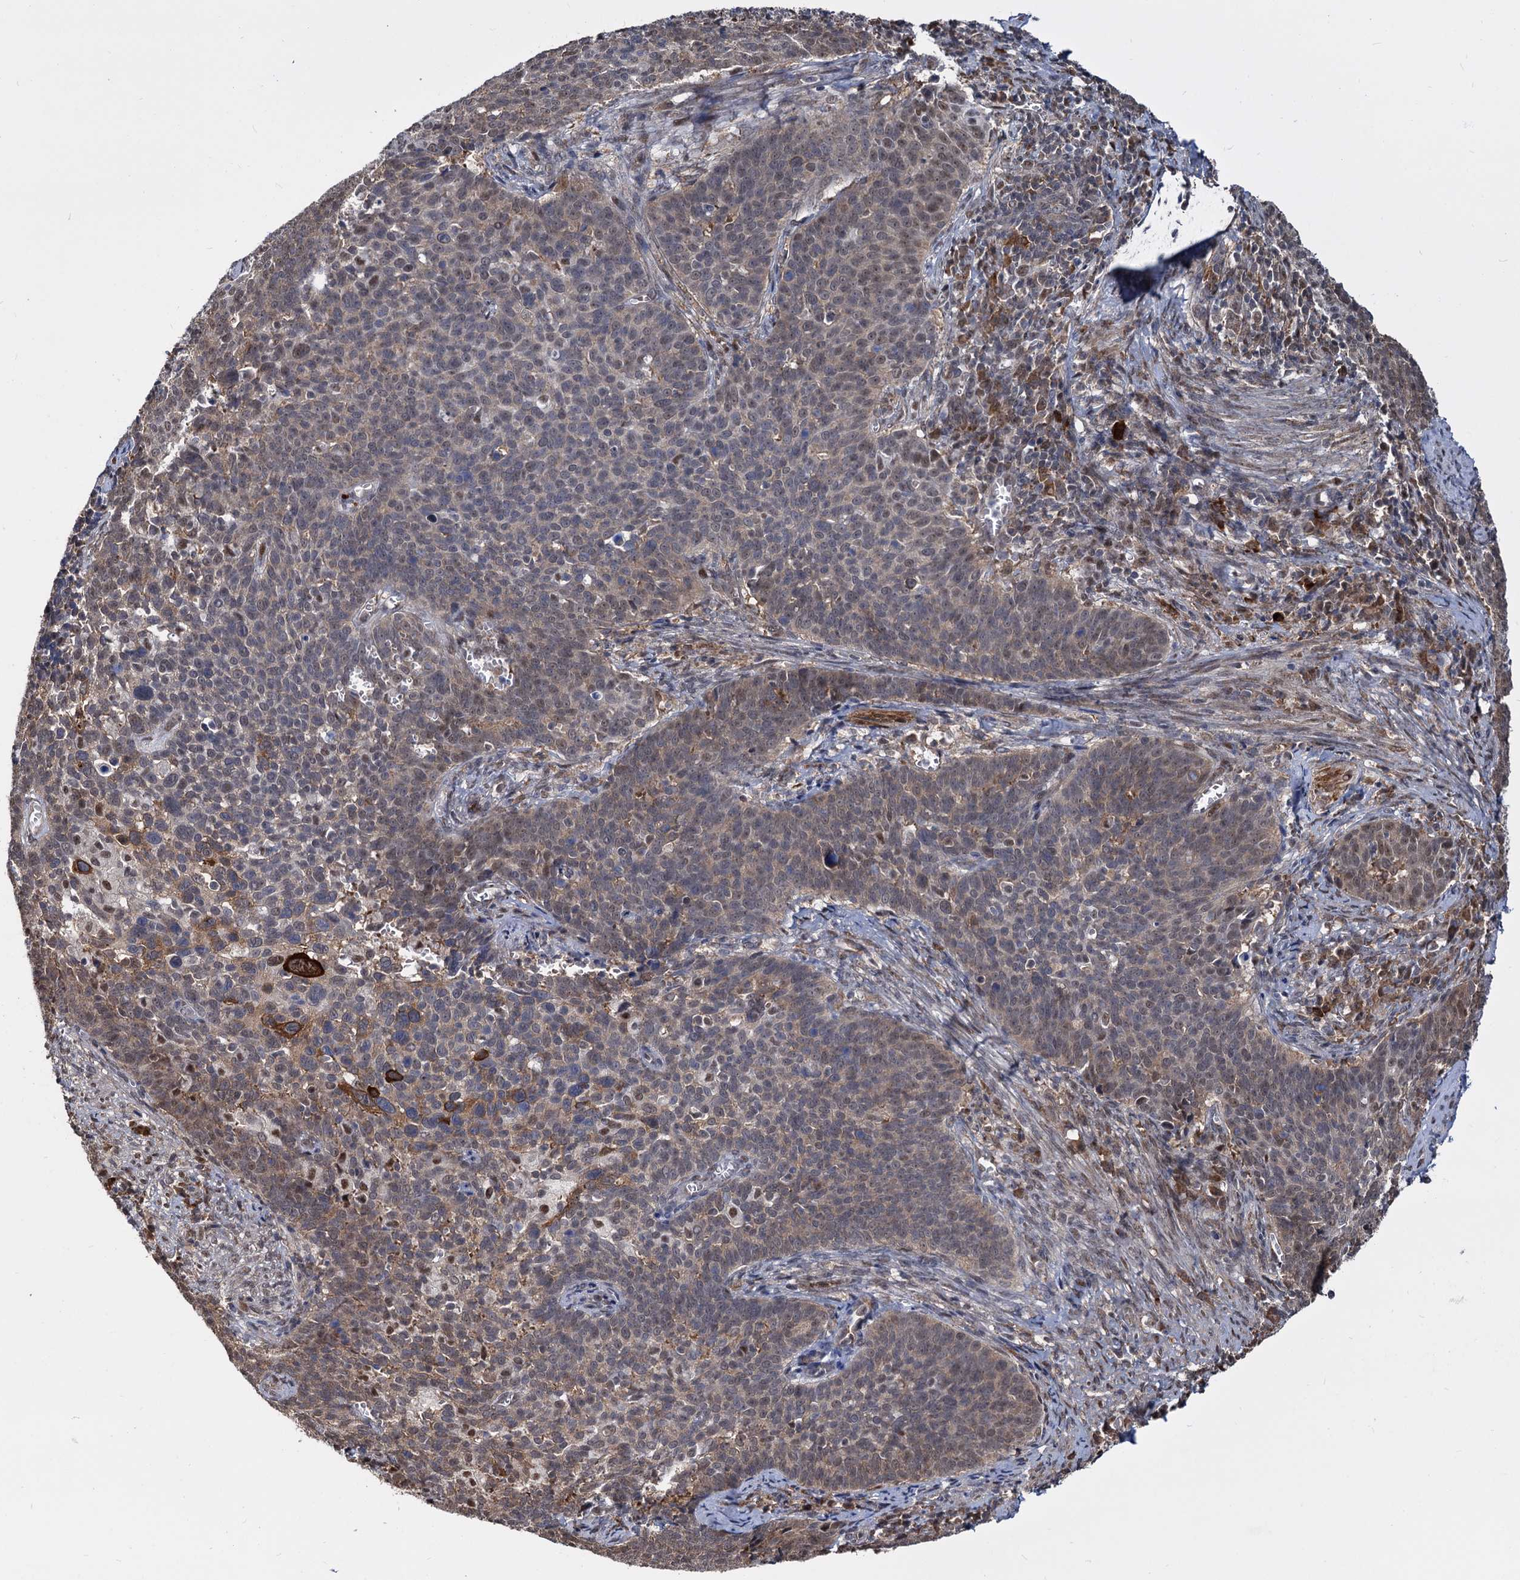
{"staining": {"intensity": "weak", "quantity": "25%-75%", "location": "cytoplasmic/membranous,nuclear"}, "tissue": "cervical cancer", "cell_type": "Tumor cells", "image_type": "cancer", "snomed": [{"axis": "morphology", "description": "Squamous cell carcinoma, NOS"}, {"axis": "topography", "description": "Cervix"}], "caption": "Immunohistochemistry image of squamous cell carcinoma (cervical) stained for a protein (brown), which demonstrates low levels of weak cytoplasmic/membranous and nuclear staining in approximately 25%-75% of tumor cells.", "gene": "PSMD4", "patient": {"sex": "female", "age": 39}}